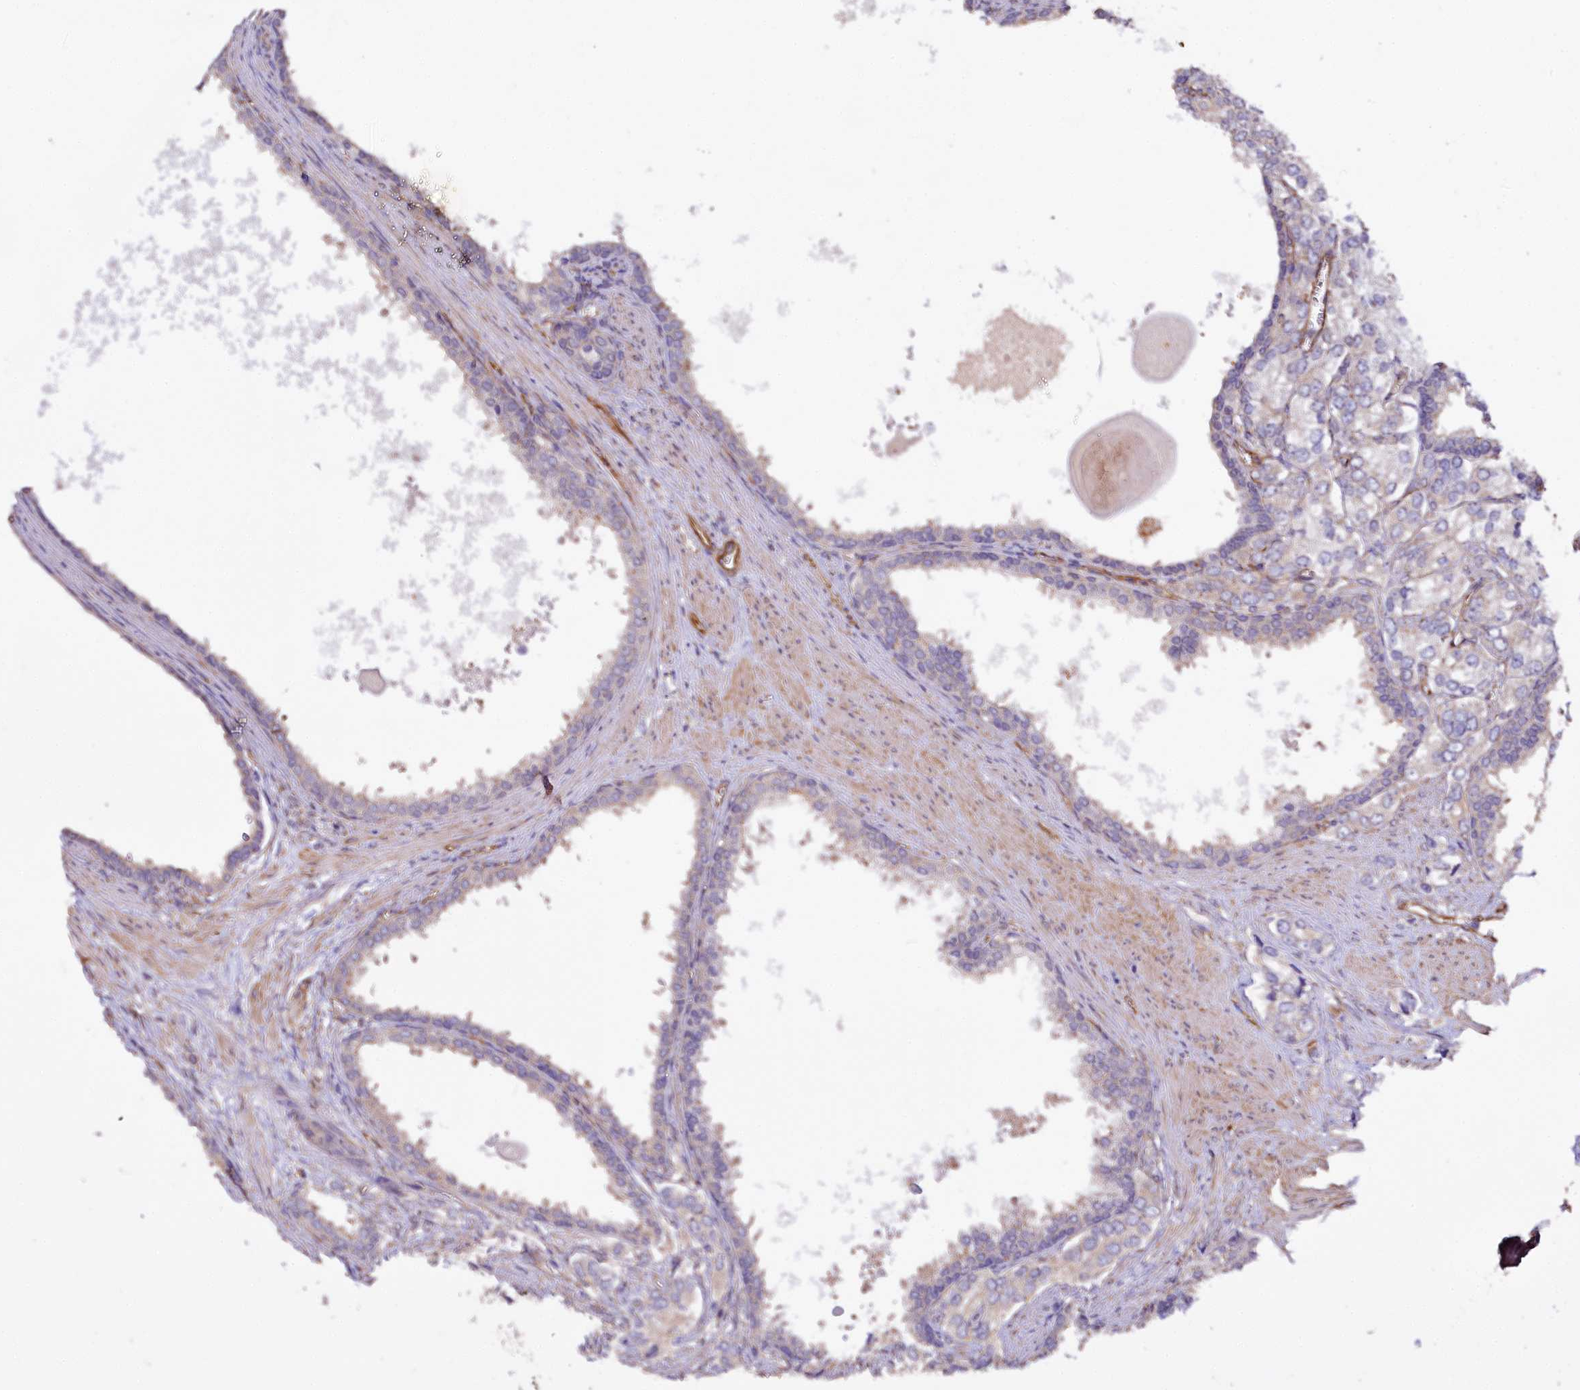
{"staining": {"intensity": "negative", "quantity": "none", "location": "none"}, "tissue": "prostate cancer", "cell_type": "Tumor cells", "image_type": "cancer", "snomed": [{"axis": "morphology", "description": "Adenocarcinoma, High grade"}, {"axis": "topography", "description": "Prostate"}], "caption": "High power microscopy image of an IHC micrograph of prostate cancer (high-grade adenocarcinoma), revealing no significant positivity in tumor cells.", "gene": "TTC12", "patient": {"sex": "male", "age": 66}}